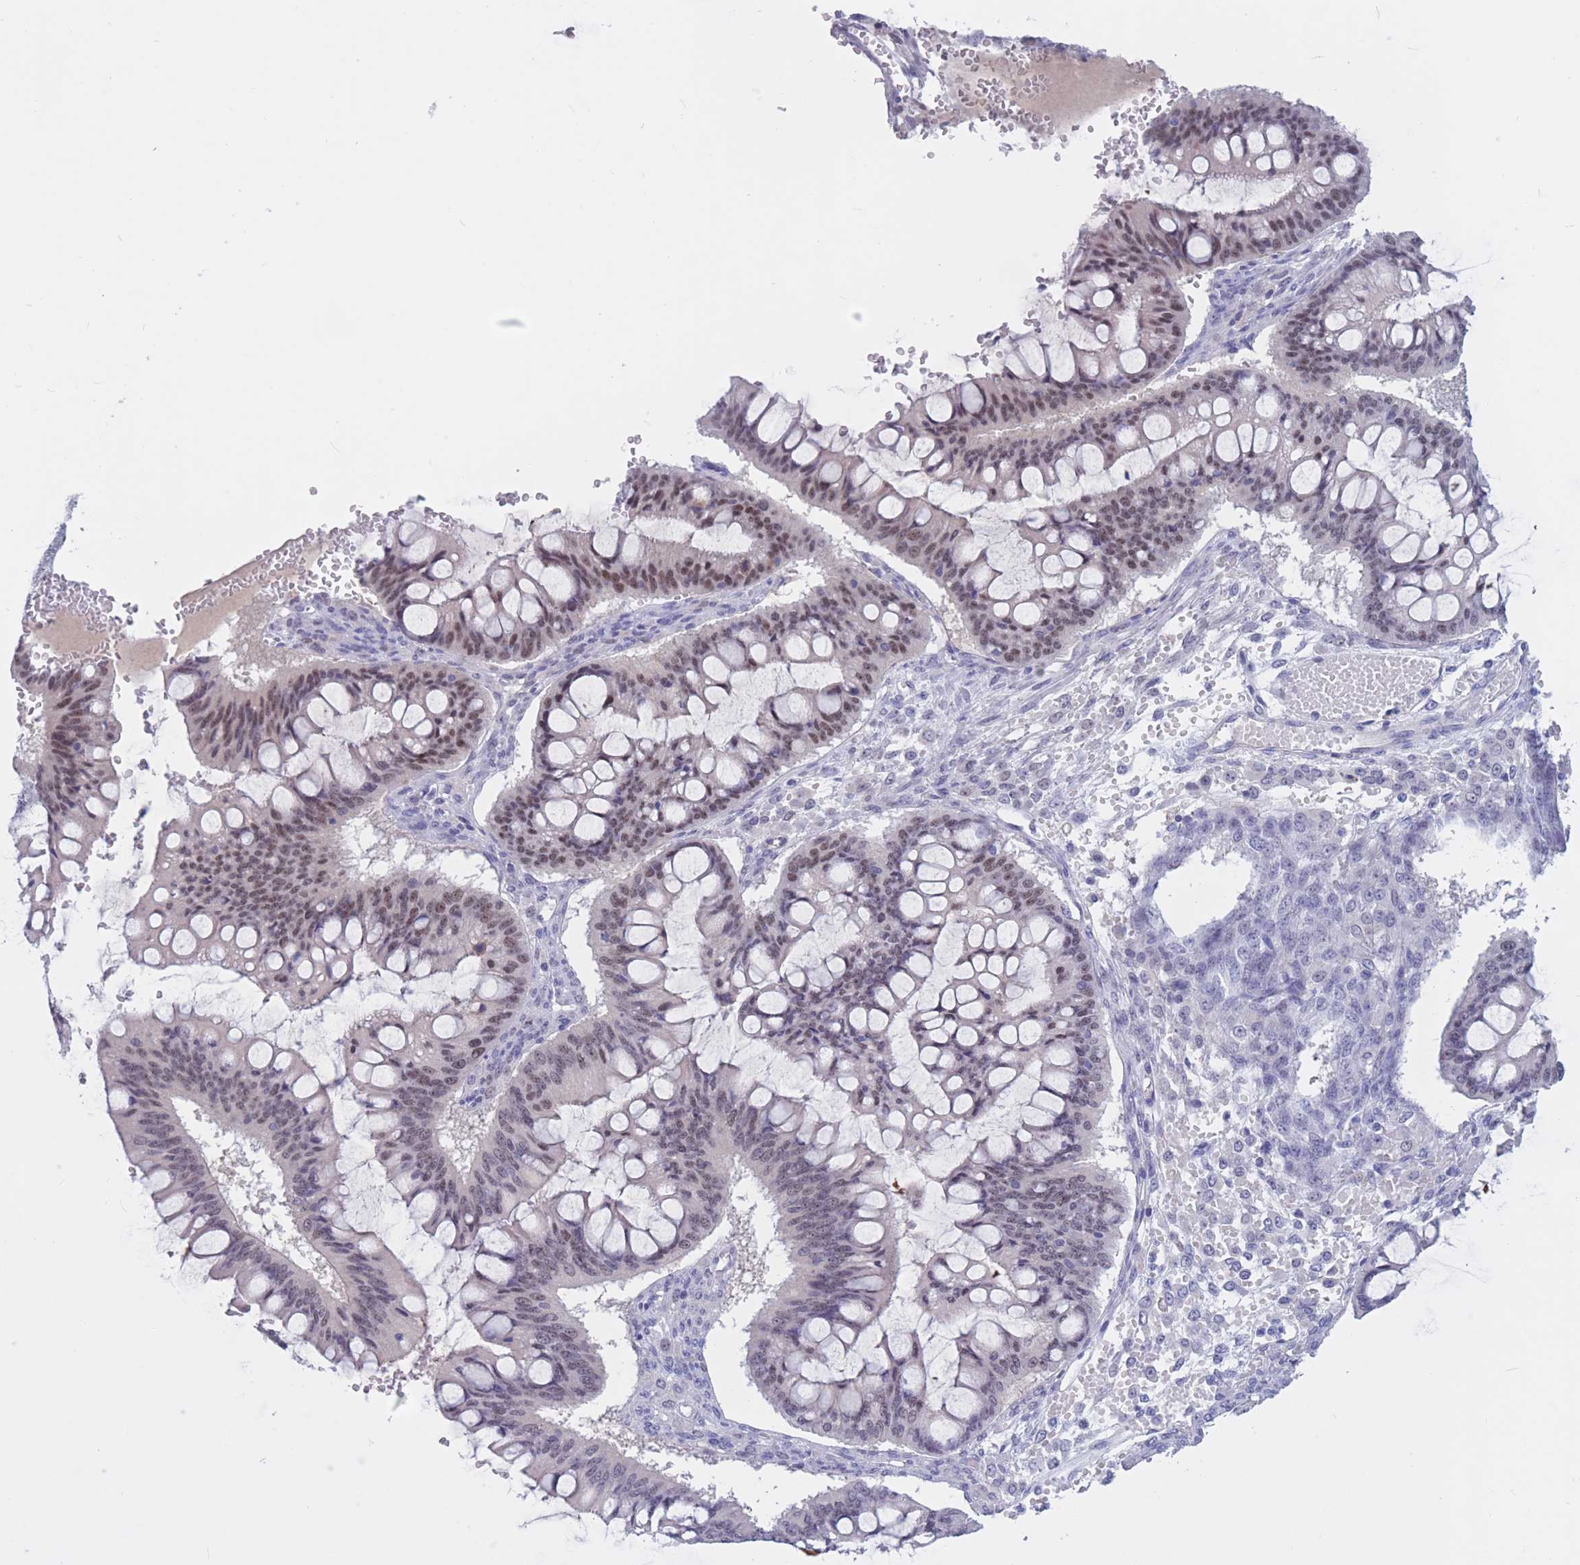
{"staining": {"intensity": "moderate", "quantity": "25%-75%", "location": "nuclear"}, "tissue": "ovarian cancer", "cell_type": "Tumor cells", "image_type": "cancer", "snomed": [{"axis": "morphology", "description": "Cystadenocarcinoma, mucinous, NOS"}, {"axis": "topography", "description": "Ovary"}], "caption": "Ovarian cancer (mucinous cystadenocarcinoma) stained for a protein demonstrates moderate nuclear positivity in tumor cells. (IHC, brightfield microscopy, high magnification).", "gene": "BOP1", "patient": {"sex": "female", "age": 73}}